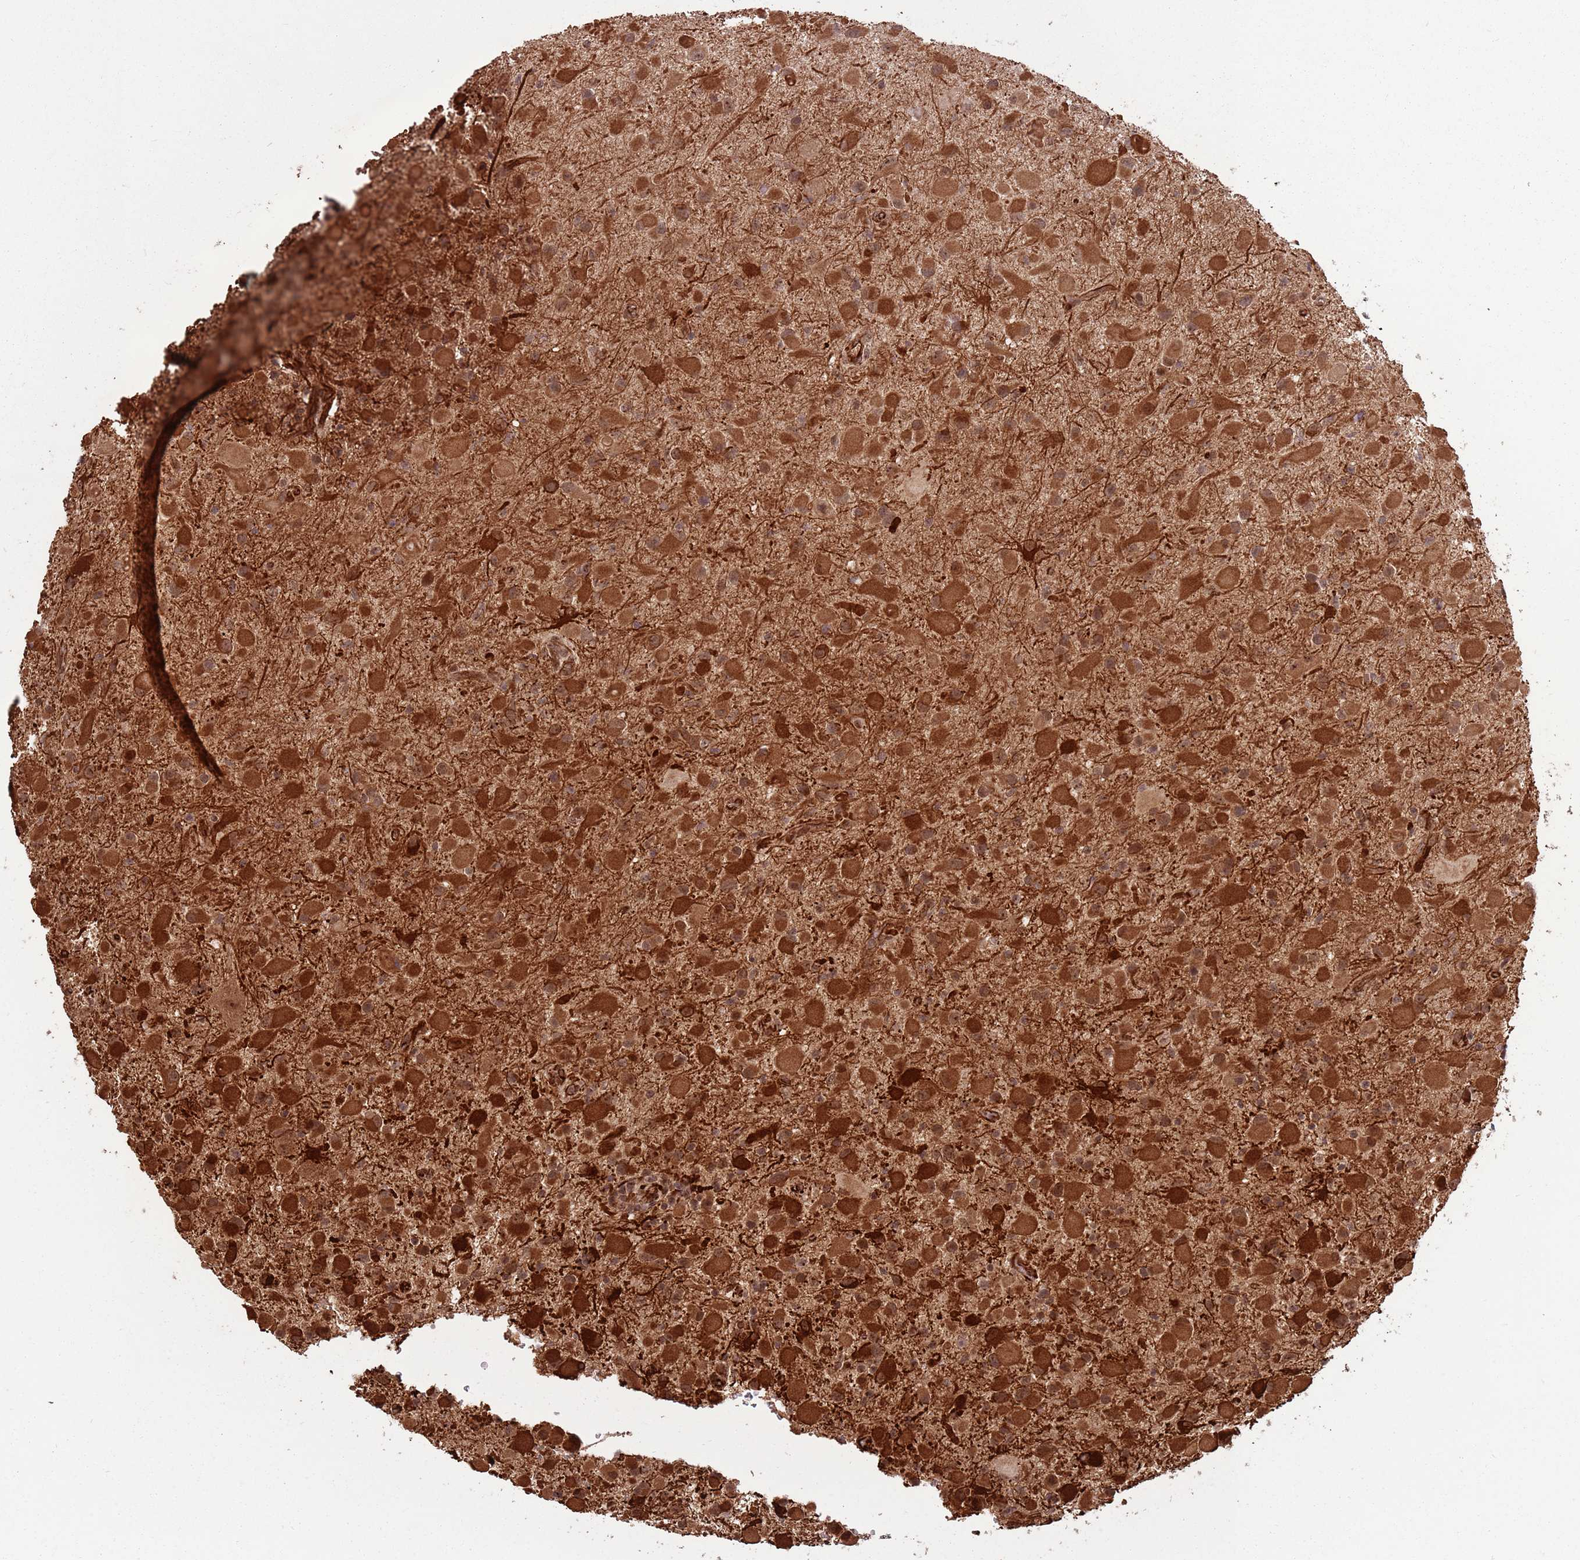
{"staining": {"intensity": "moderate", "quantity": ">75%", "location": "cytoplasmic/membranous,nuclear"}, "tissue": "glioma", "cell_type": "Tumor cells", "image_type": "cancer", "snomed": [{"axis": "morphology", "description": "Glioma, malignant, Low grade"}, {"axis": "topography", "description": "Brain"}], "caption": "Protein expression analysis of human malignant glioma (low-grade) reveals moderate cytoplasmic/membranous and nuclear staining in approximately >75% of tumor cells.", "gene": "ADAMTS3", "patient": {"sex": "female", "age": 32}}